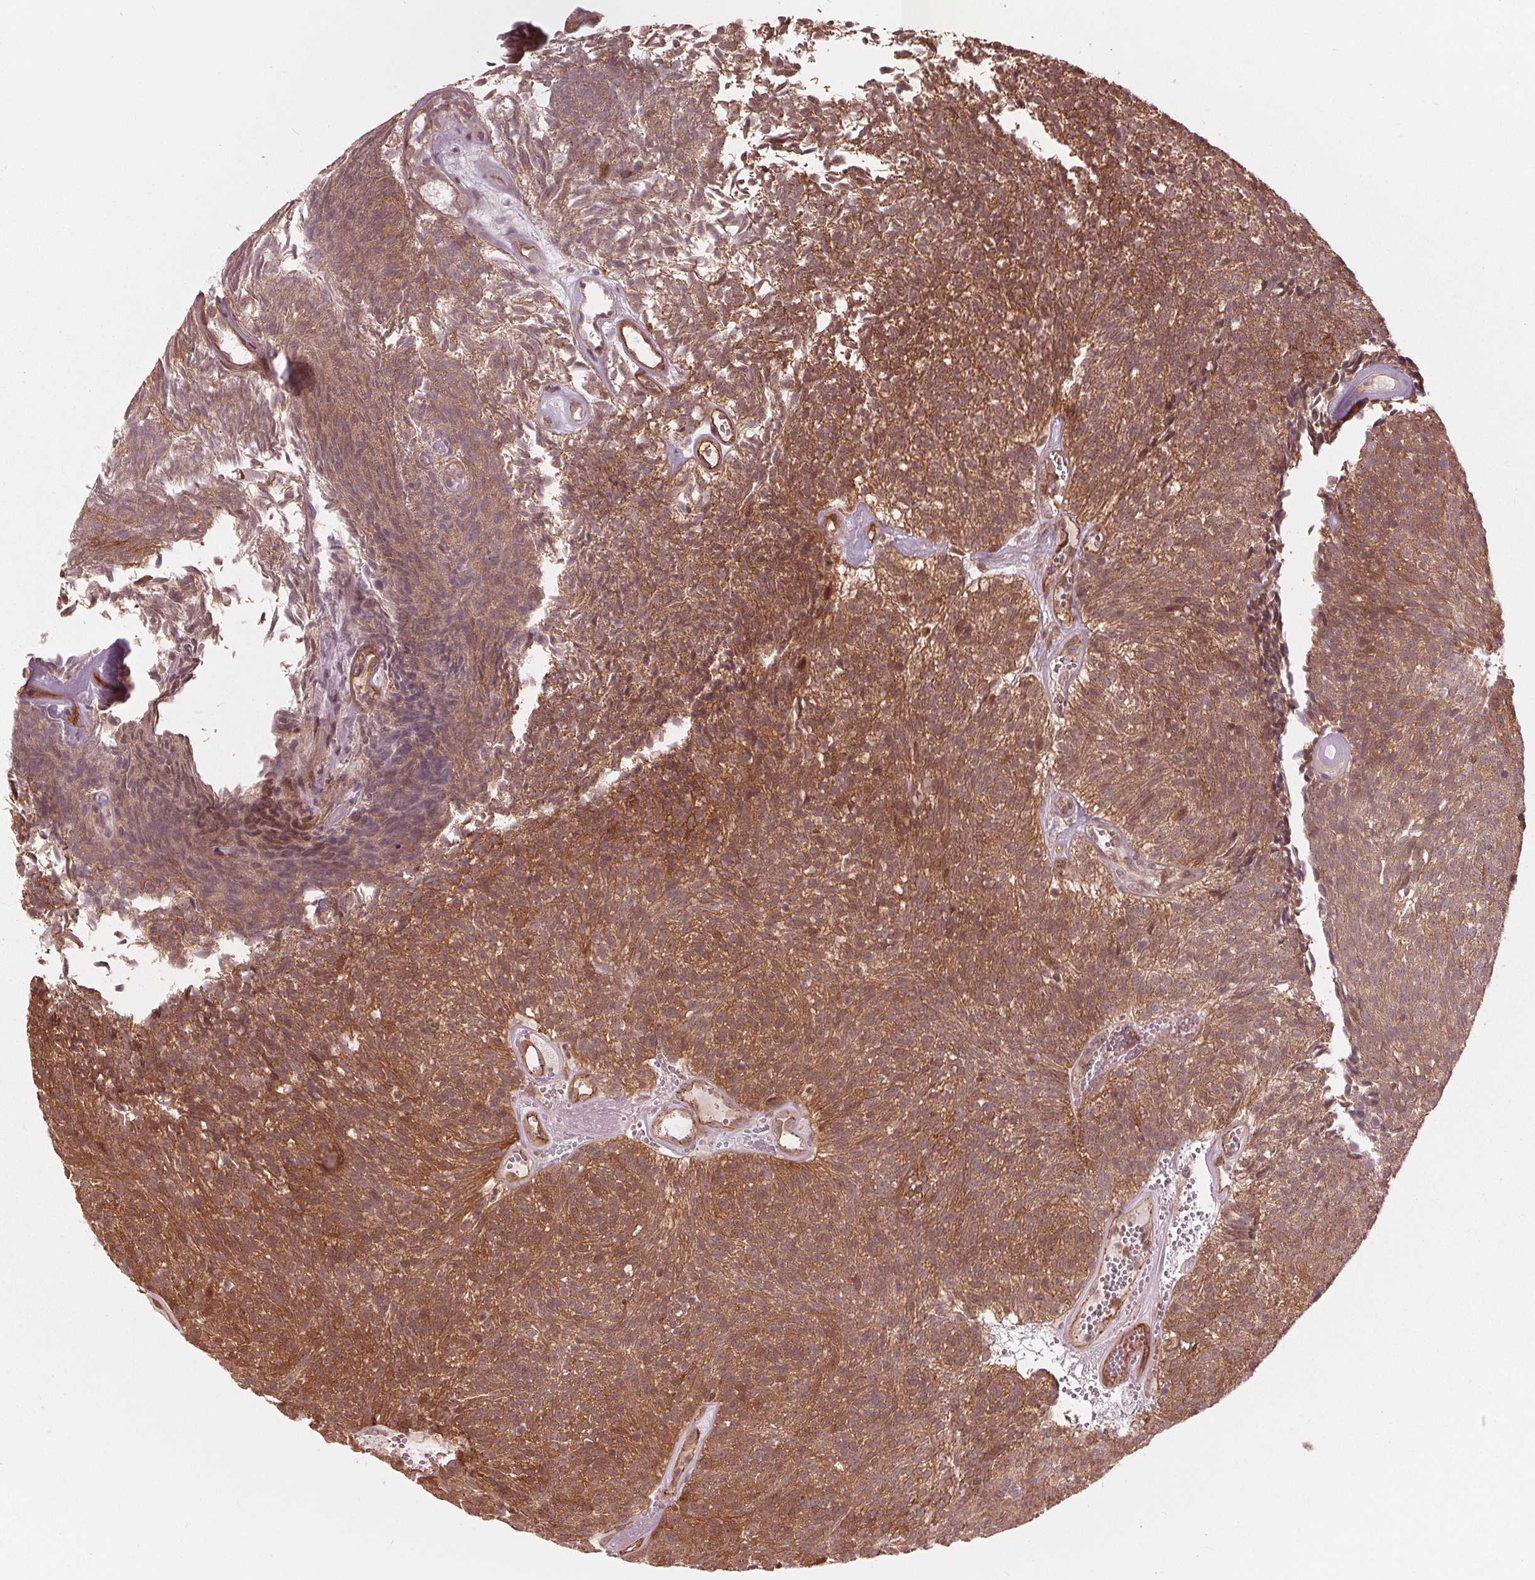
{"staining": {"intensity": "moderate", "quantity": ">75%", "location": "cytoplasmic/membranous"}, "tissue": "urothelial cancer", "cell_type": "Tumor cells", "image_type": "cancer", "snomed": [{"axis": "morphology", "description": "Urothelial carcinoma, Low grade"}, {"axis": "topography", "description": "Urinary bladder"}], "caption": "A high-resolution micrograph shows immunohistochemistry (IHC) staining of urothelial cancer, which demonstrates moderate cytoplasmic/membranous expression in about >75% of tumor cells. The staining is performed using DAB (3,3'-diaminobenzidine) brown chromogen to label protein expression. The nuclei are counter-stained blue using hematoxylin.", "gene": "TXNIP", "patient": {"sex": "male", "age": 77}}